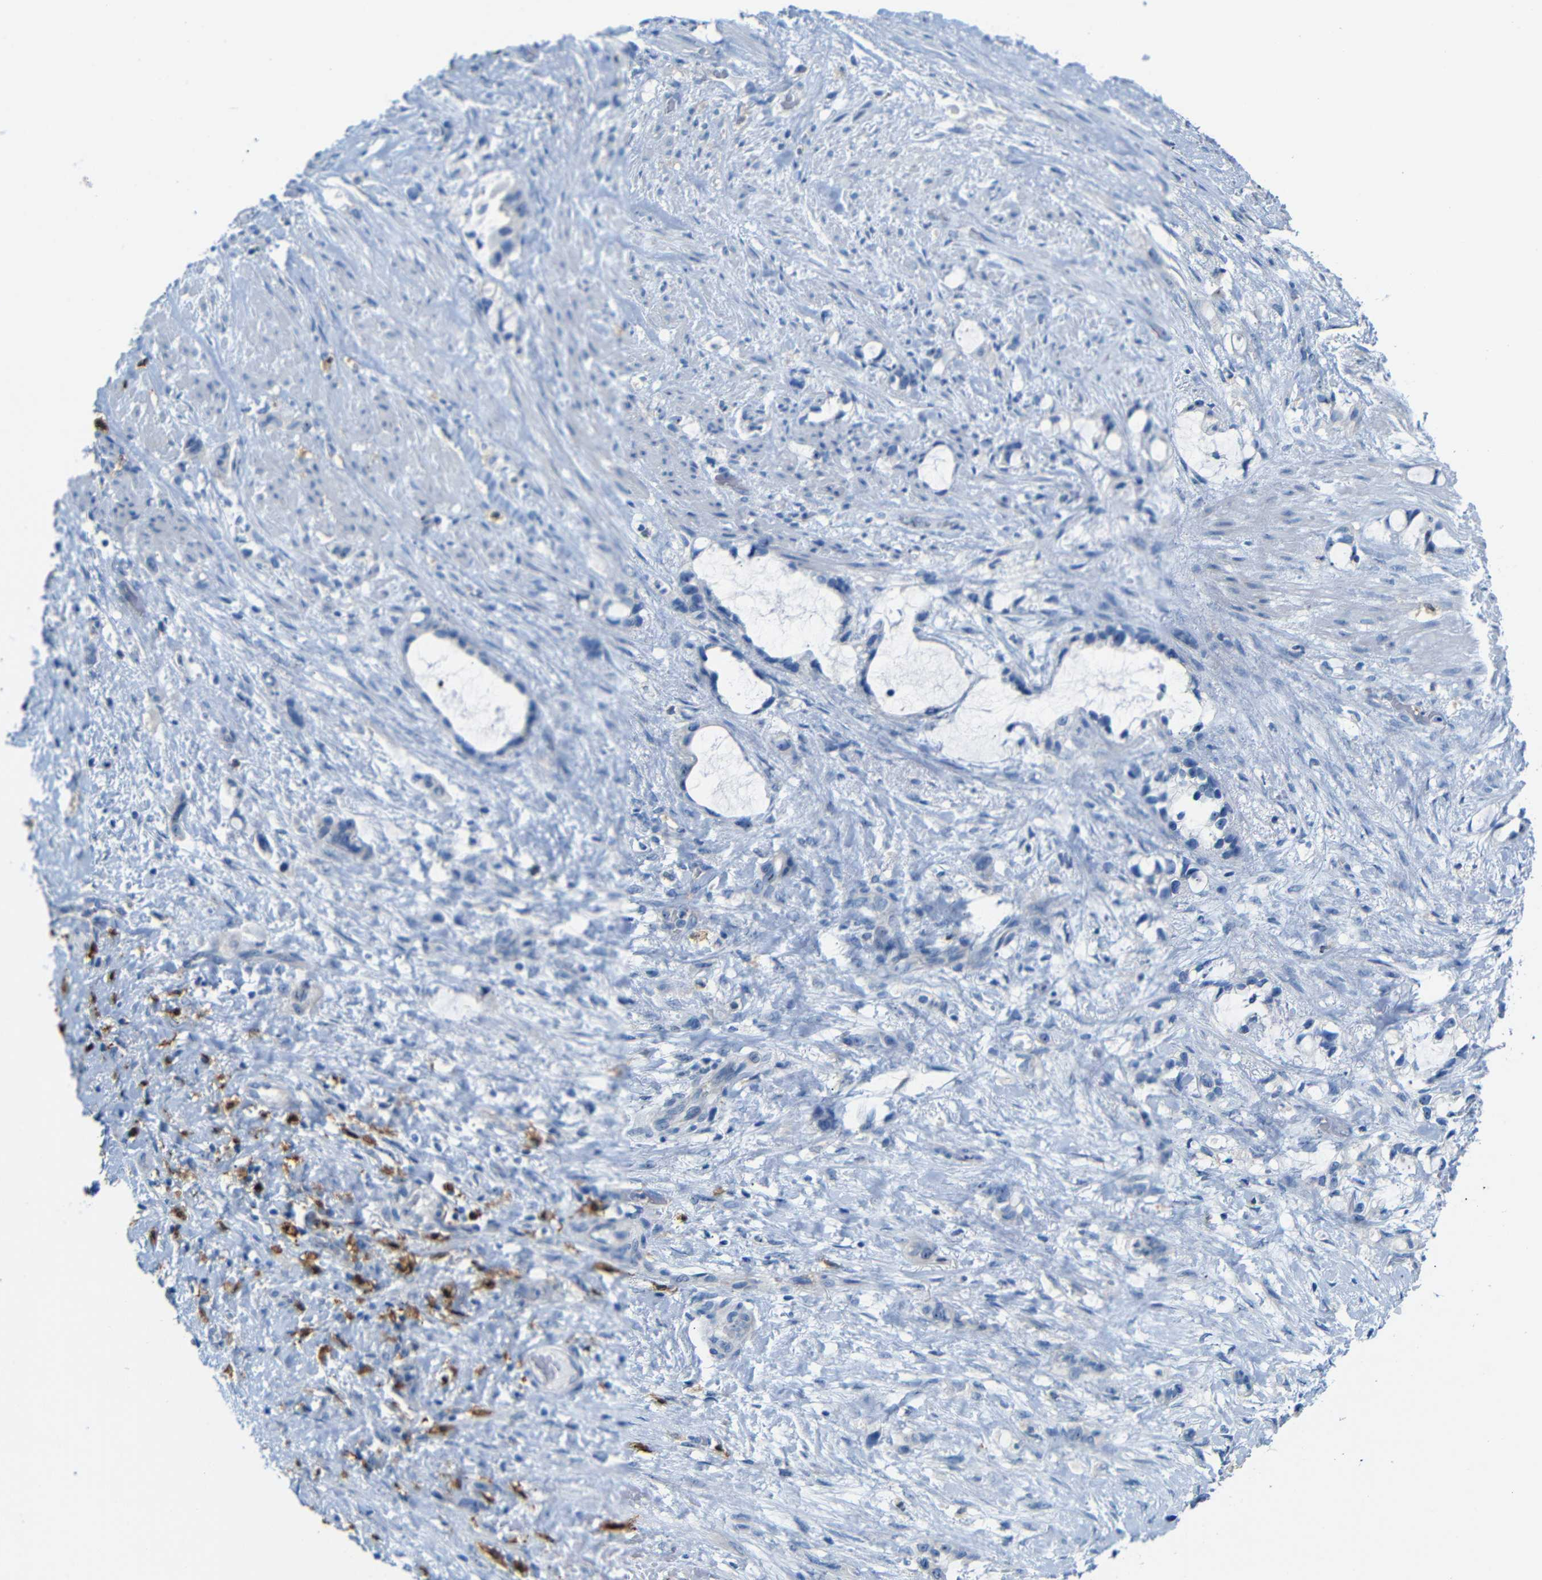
{"staining": {"intensity": "moderate", "quantity": "<25%", "location": "nuclear"}, "tissue": "liver cancer", "cell_type": "Tumor cells", "image_type": "cancer", "snomed": [{"axis": "morphology", "description": "Cholangiocarcinoma"}, {"axis": "topography", "description": "Liver"}], "caption": "A histopathology image of human cholangiocarcinoma (liver) stained for a protein reveals moderate nuclear brown staining in tumor cells. The staining is performed using DAB brown chromogen to label protein expression. The nuclei are counter-stained blue using hematoxylin.", "gene": "C1orf210", "patient": {"sex": "female", "age": 65}}